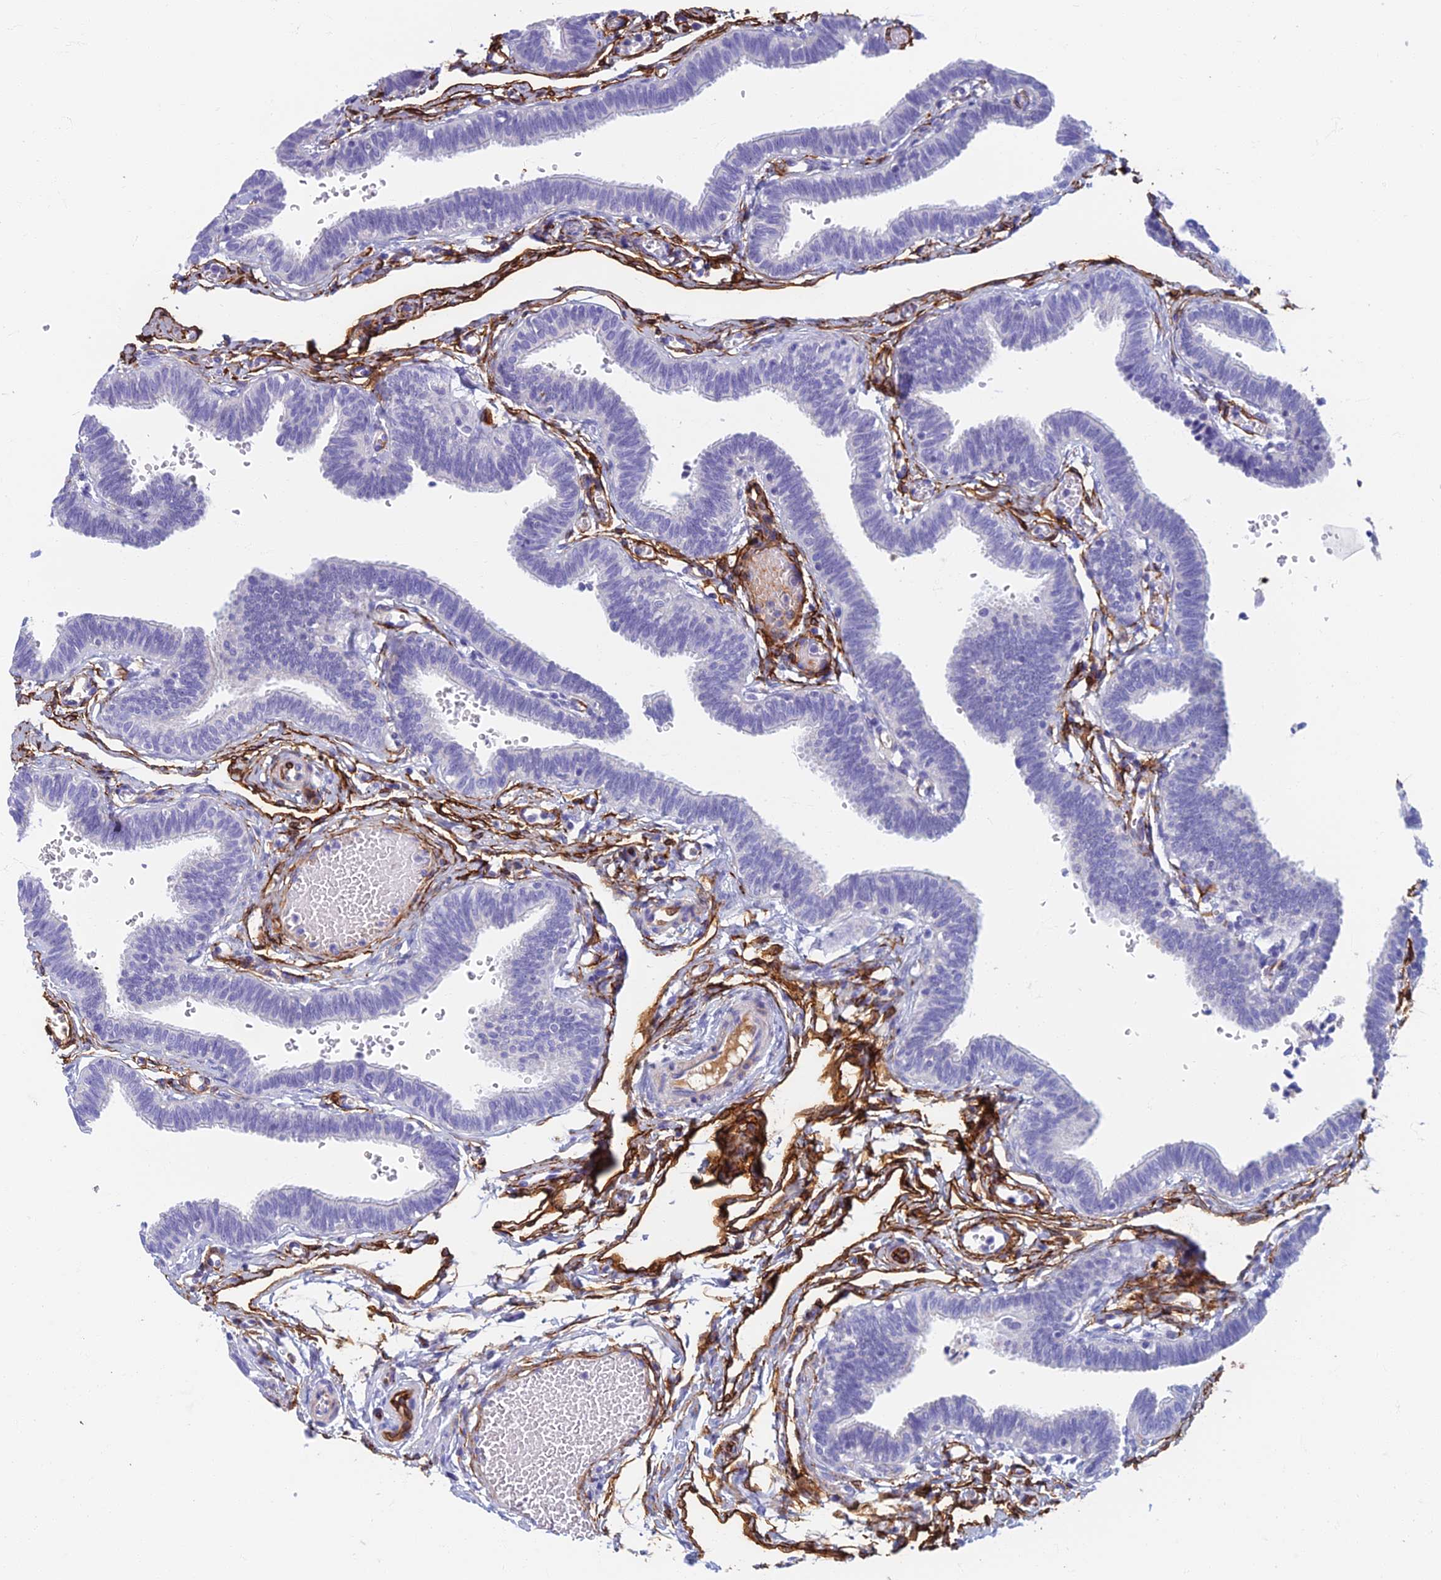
{"staining": {"intensity": "negative", "quantity": "none", "location": "none"}, "tissue": "fallopian tube", "cell_type": "Glandular cells", "image_type": "normal", "snomed": [{"axis": "morphology", "description": "Normal tissue, NOS"}, {"axis": "topography", "description": "Fallopian tube"}, {"axis": "topography", "description": "Ovary"}], "caption": "Micrograph shows no significant protein positivity in glandular cells of normal fallopian tube. (DAB (3,3'-diaminobenzidine) IHC with hematoxylin counter stain).", "gene": "ETFRF1", "patient": {"sex": "female", "age": 23}}